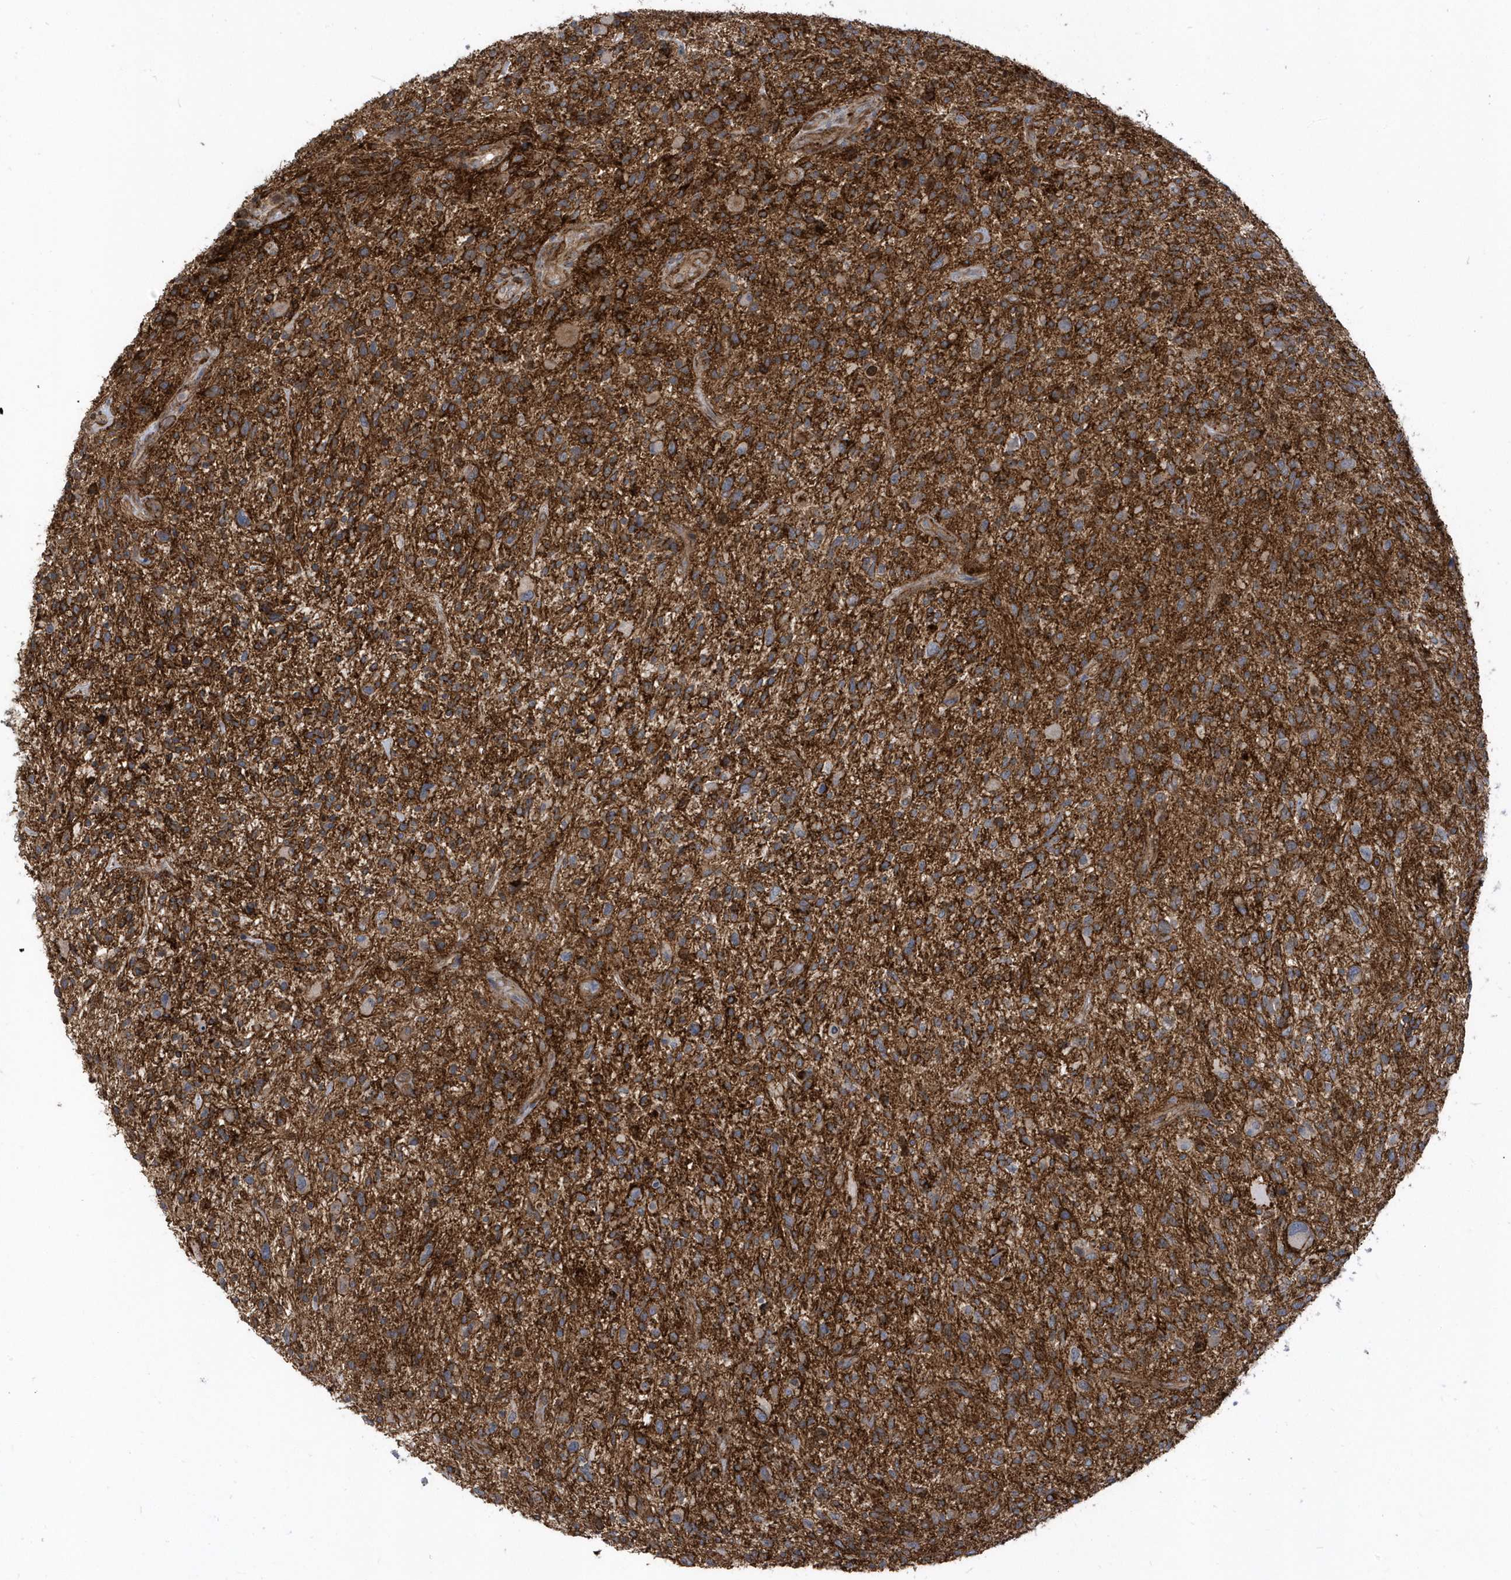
{"staining": {"intensity": "moderate", "quantity": "25%-75%", "location": "cytoplasmic/membranous"}, "tissue": "glioma", "cell_type": "Tumor cells", "image_type": "cancer", "snomed": [{"axis": "morphology", "description": "Glioma, malignant, High grade"}, {"axis": "topography", "description": "Brain"}], "caption": "Glioma tissue reveals moderate cytoplasmic/membranous expression in approximately 25%-75% of tumor cells", "gene": "HRH4", "patient": {"sex": "male", "age": 47}}